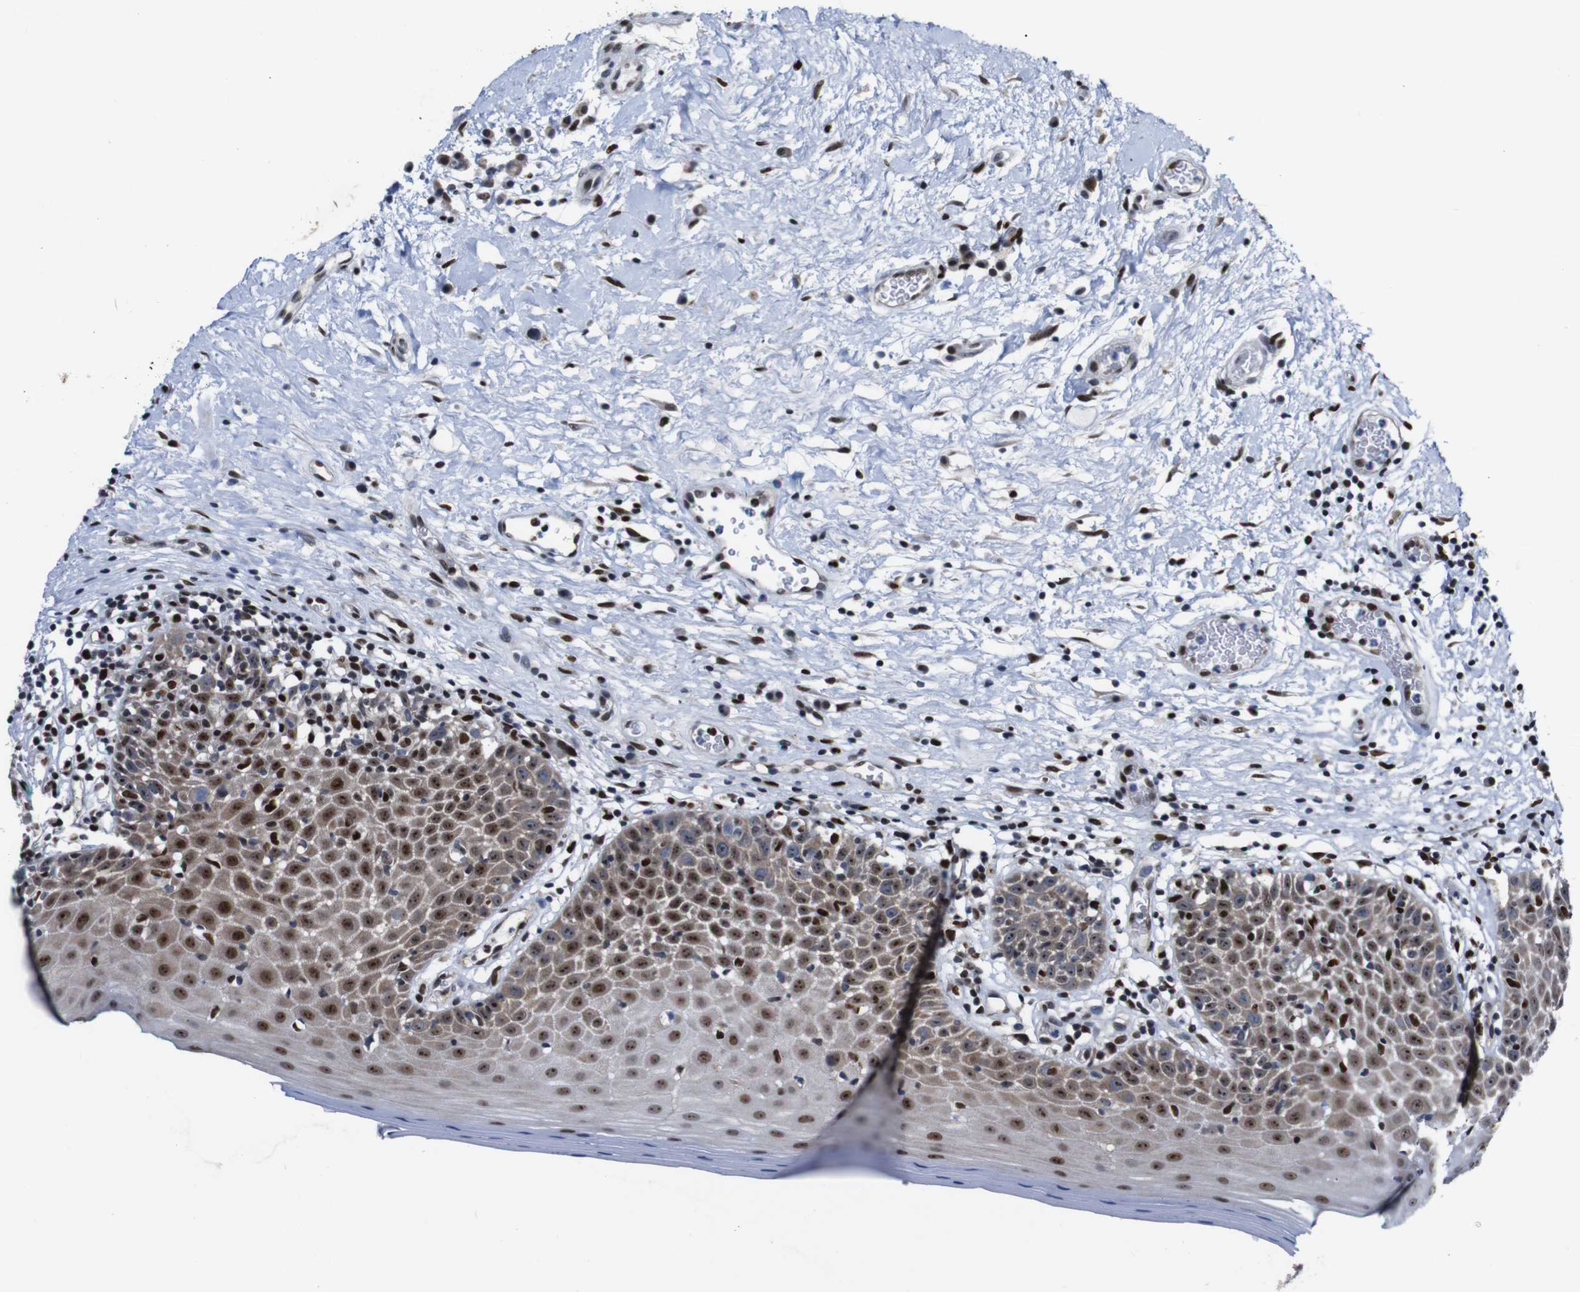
{"staining": {"intensity": "strong", "quantity": ">75%", "location": "cytoplasmic/membranous,nuclear"}, "tissue": "oral mucosa", "cell_type": "Squamous epithelial cells", "image_type": "normal", "snomed": [{"axis": "morphology", "description": "Normal tissue, NOS"}, {"axis": "topography", "description": "Skeletal muscle"}, {"axis": "topography", "description": "Oral tissue"}], "caption": "Protein staining of unremarkable oral mucosa exhibits strong cytoplasmic/membranous,nuclear staining in approximately >75% of squamous epithelial cells.", "gene": "GATA6", "patient": {"sex": "male", "age": 58}}